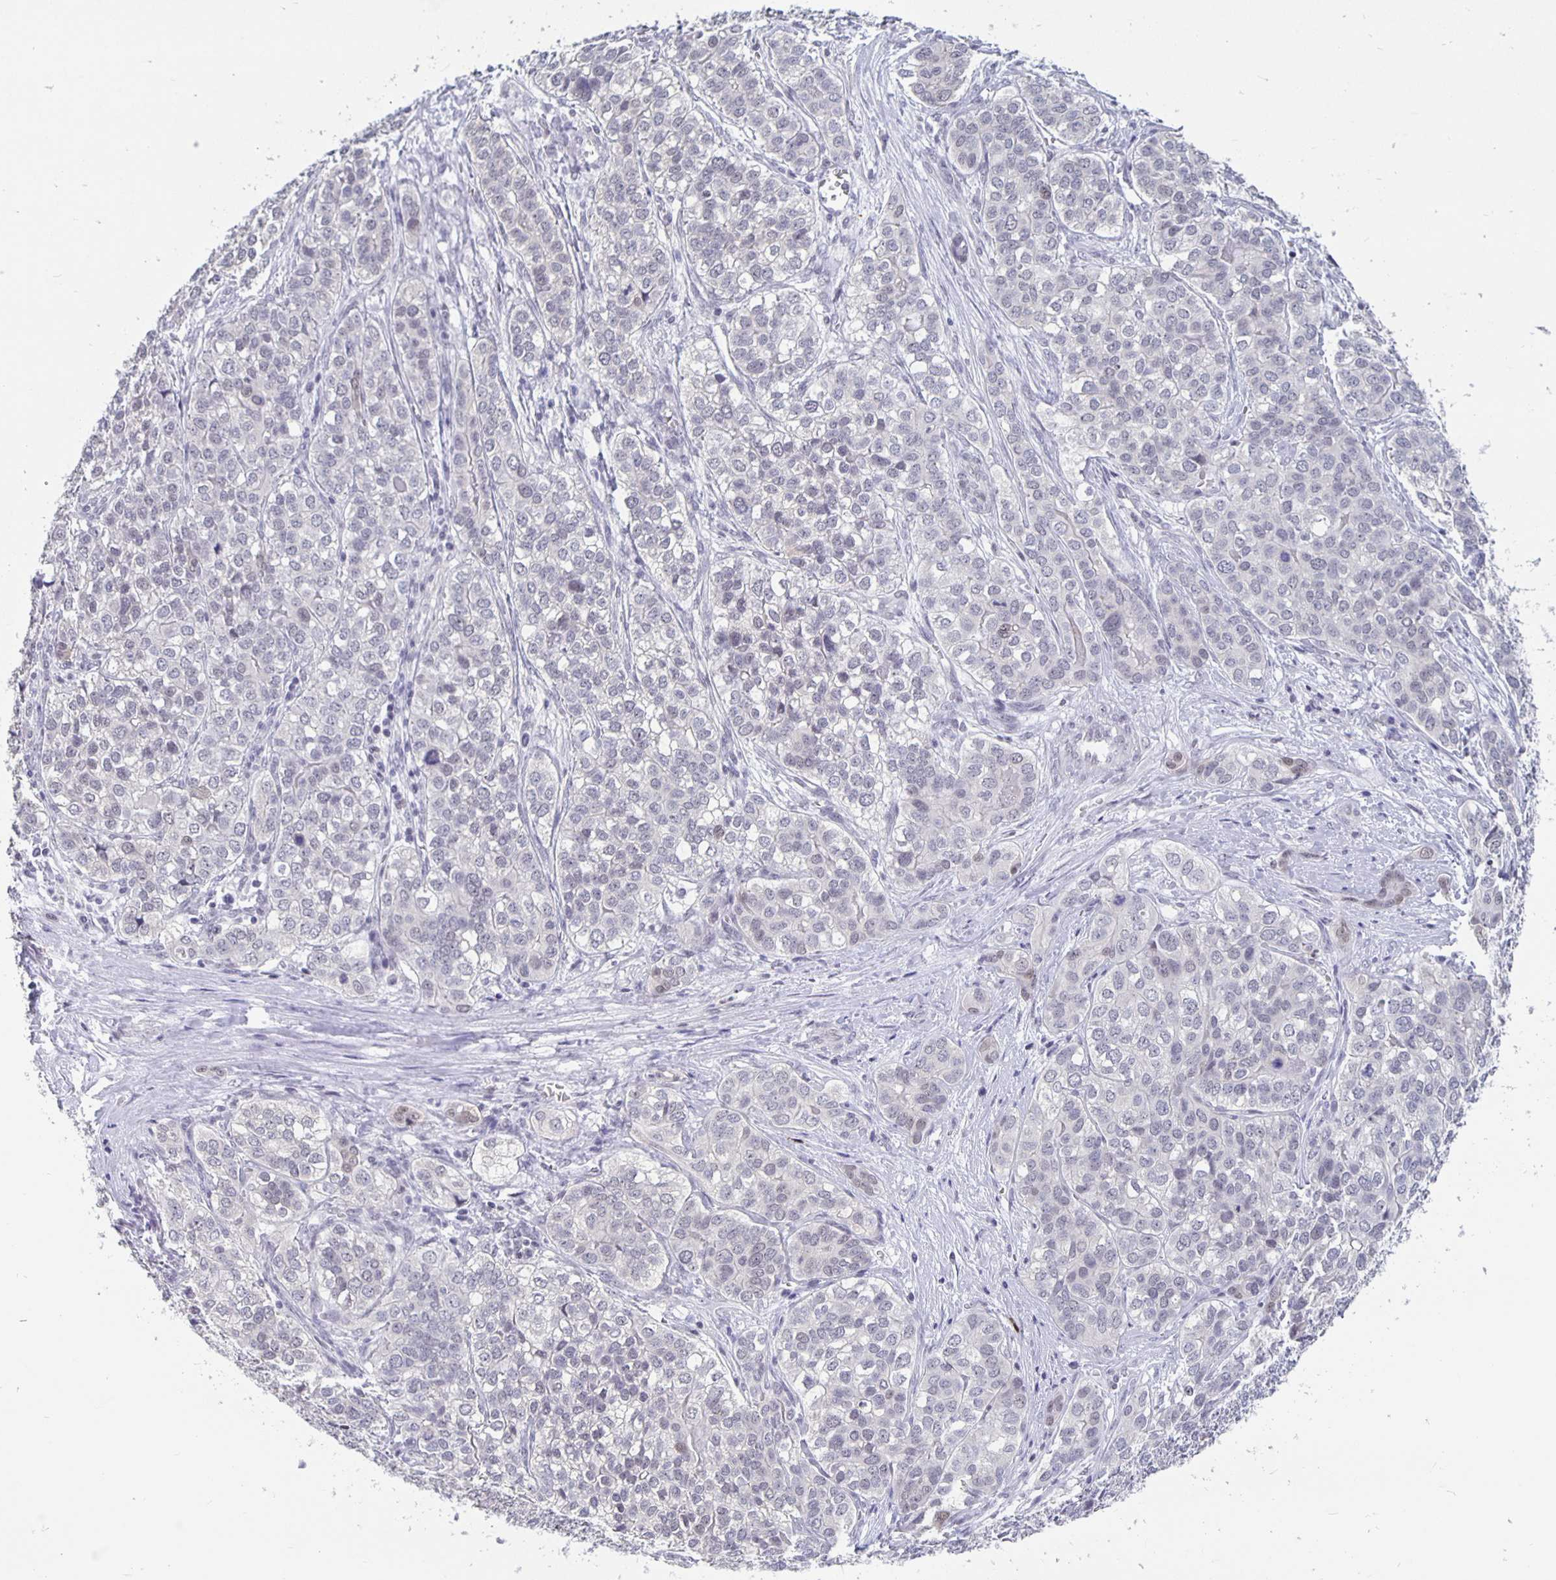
{"staining": {"intensity": "negative", "quantity": "none", "location": "none"}, "tissue": "liver cancer", "cell_type": "Tumor cells", "image_type": "cancer", "snomed": [{"axis": "morphology", "description": "Cholangiocarcinoma"}, {"axis": "topography", "description": "Liver"}], "caption": "Immunohistochemistry (IHC) of human liver cancer (cholangiocarcinoma) displays no positivity in tumor cells. Brightfield microscopy of IHC stained with DAB (brown) and hematoxylin (blue), captured at high magnification.", "gene": "ZNF691", "patient": {"sex": "male", "age": 56}}